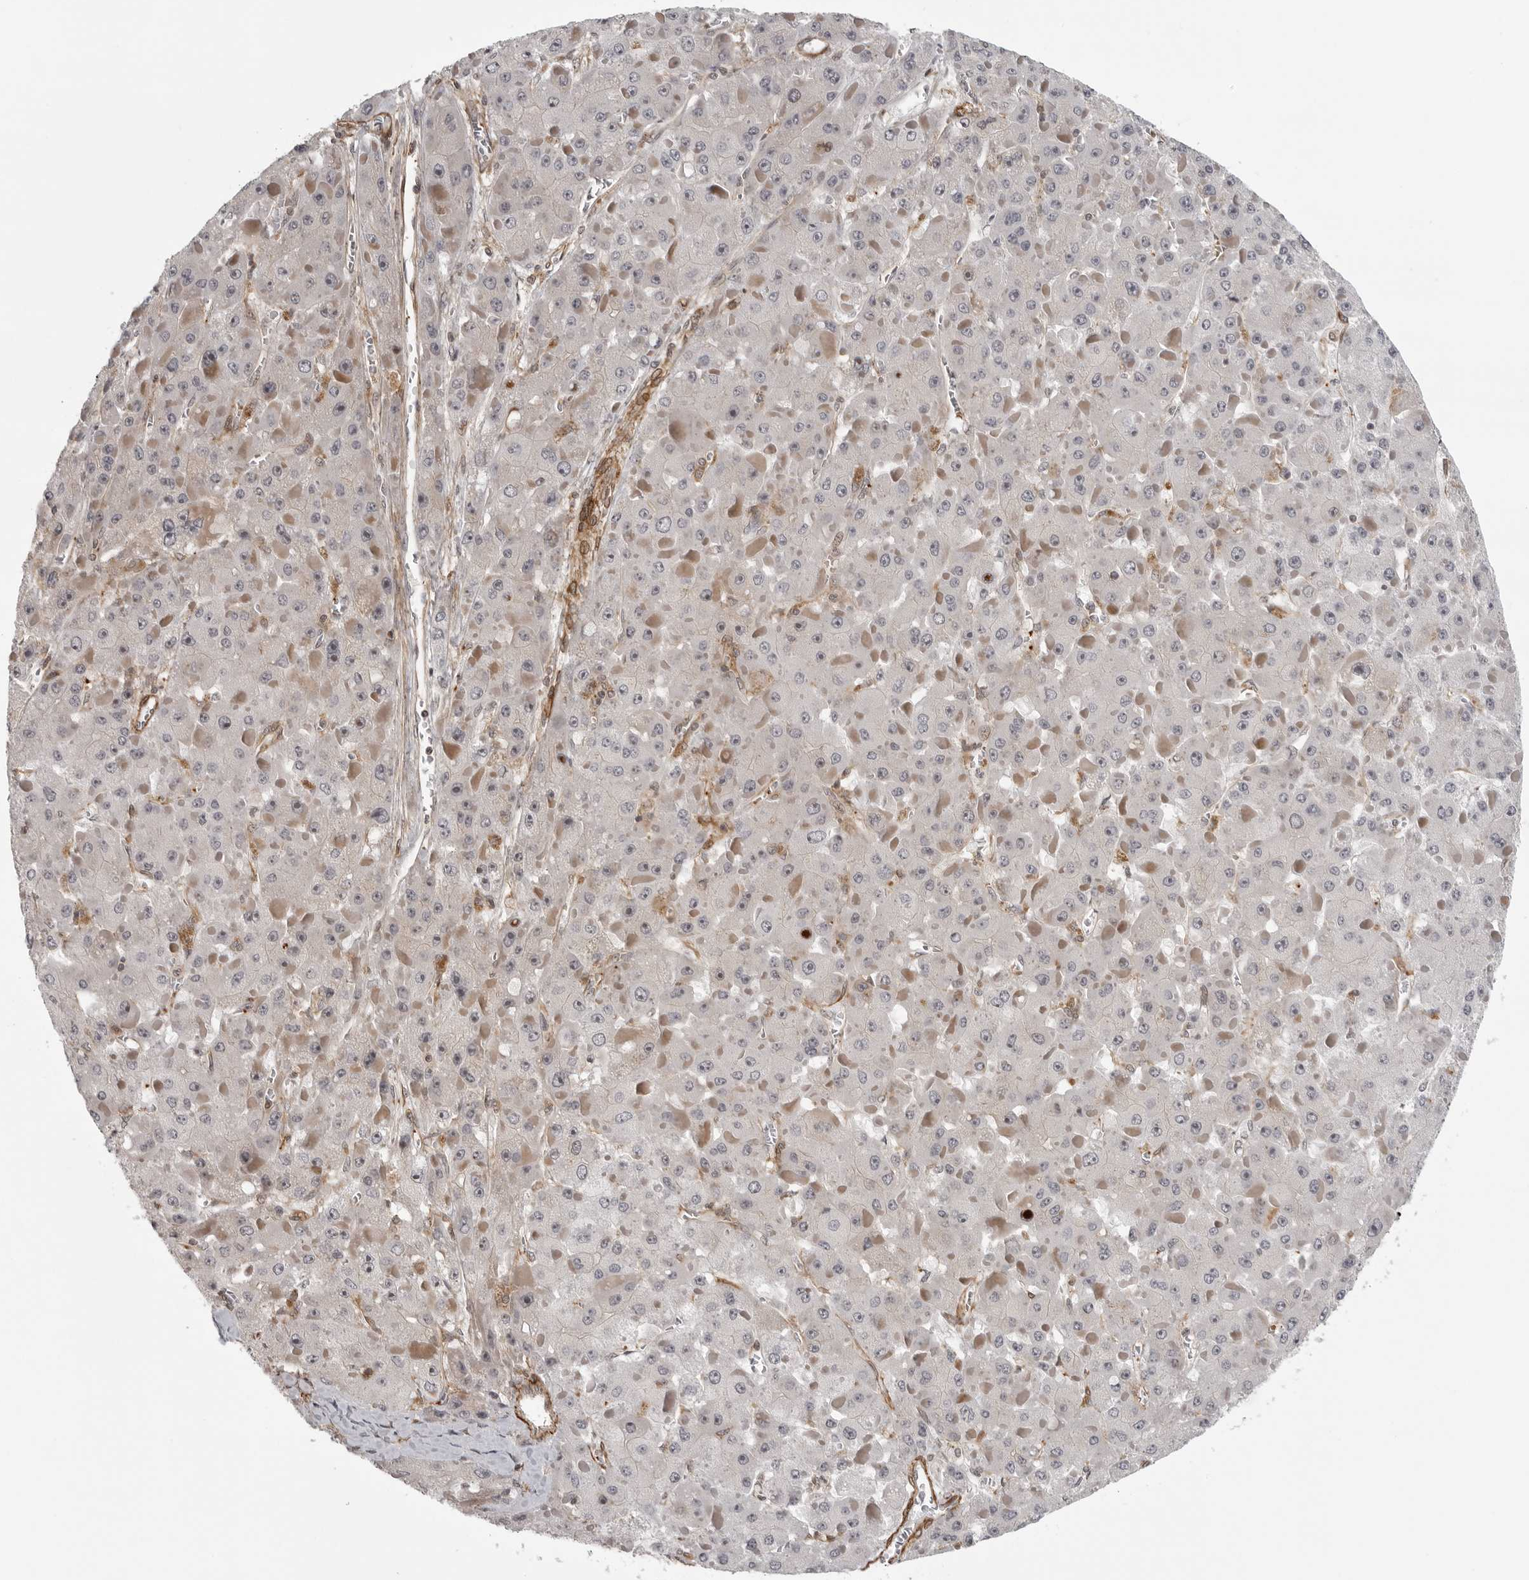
{"staining": {"intensity": "weak", "quantity": "<25%", "location": "cytoplasmic/membranous"}, "tissue": "liver cancer", "cell_type": "Tumor cells", "image_type": "cancer", "snomed": [{"axis": "morphology", "description": "Carcinoma, Hepatocellular, NOS"}, {"axis": "topography", "description": "Liver"}], "caption": "This photomicrograph is of liver cancer (hepatocellular carcinoma) stained with immunohistochemistry to label a protein in brown with the nuclei are counter-stained blue. There is no expression in tumor cells.", "gene": "TUT4", "patient": {"sex": "female", "age": 73}}